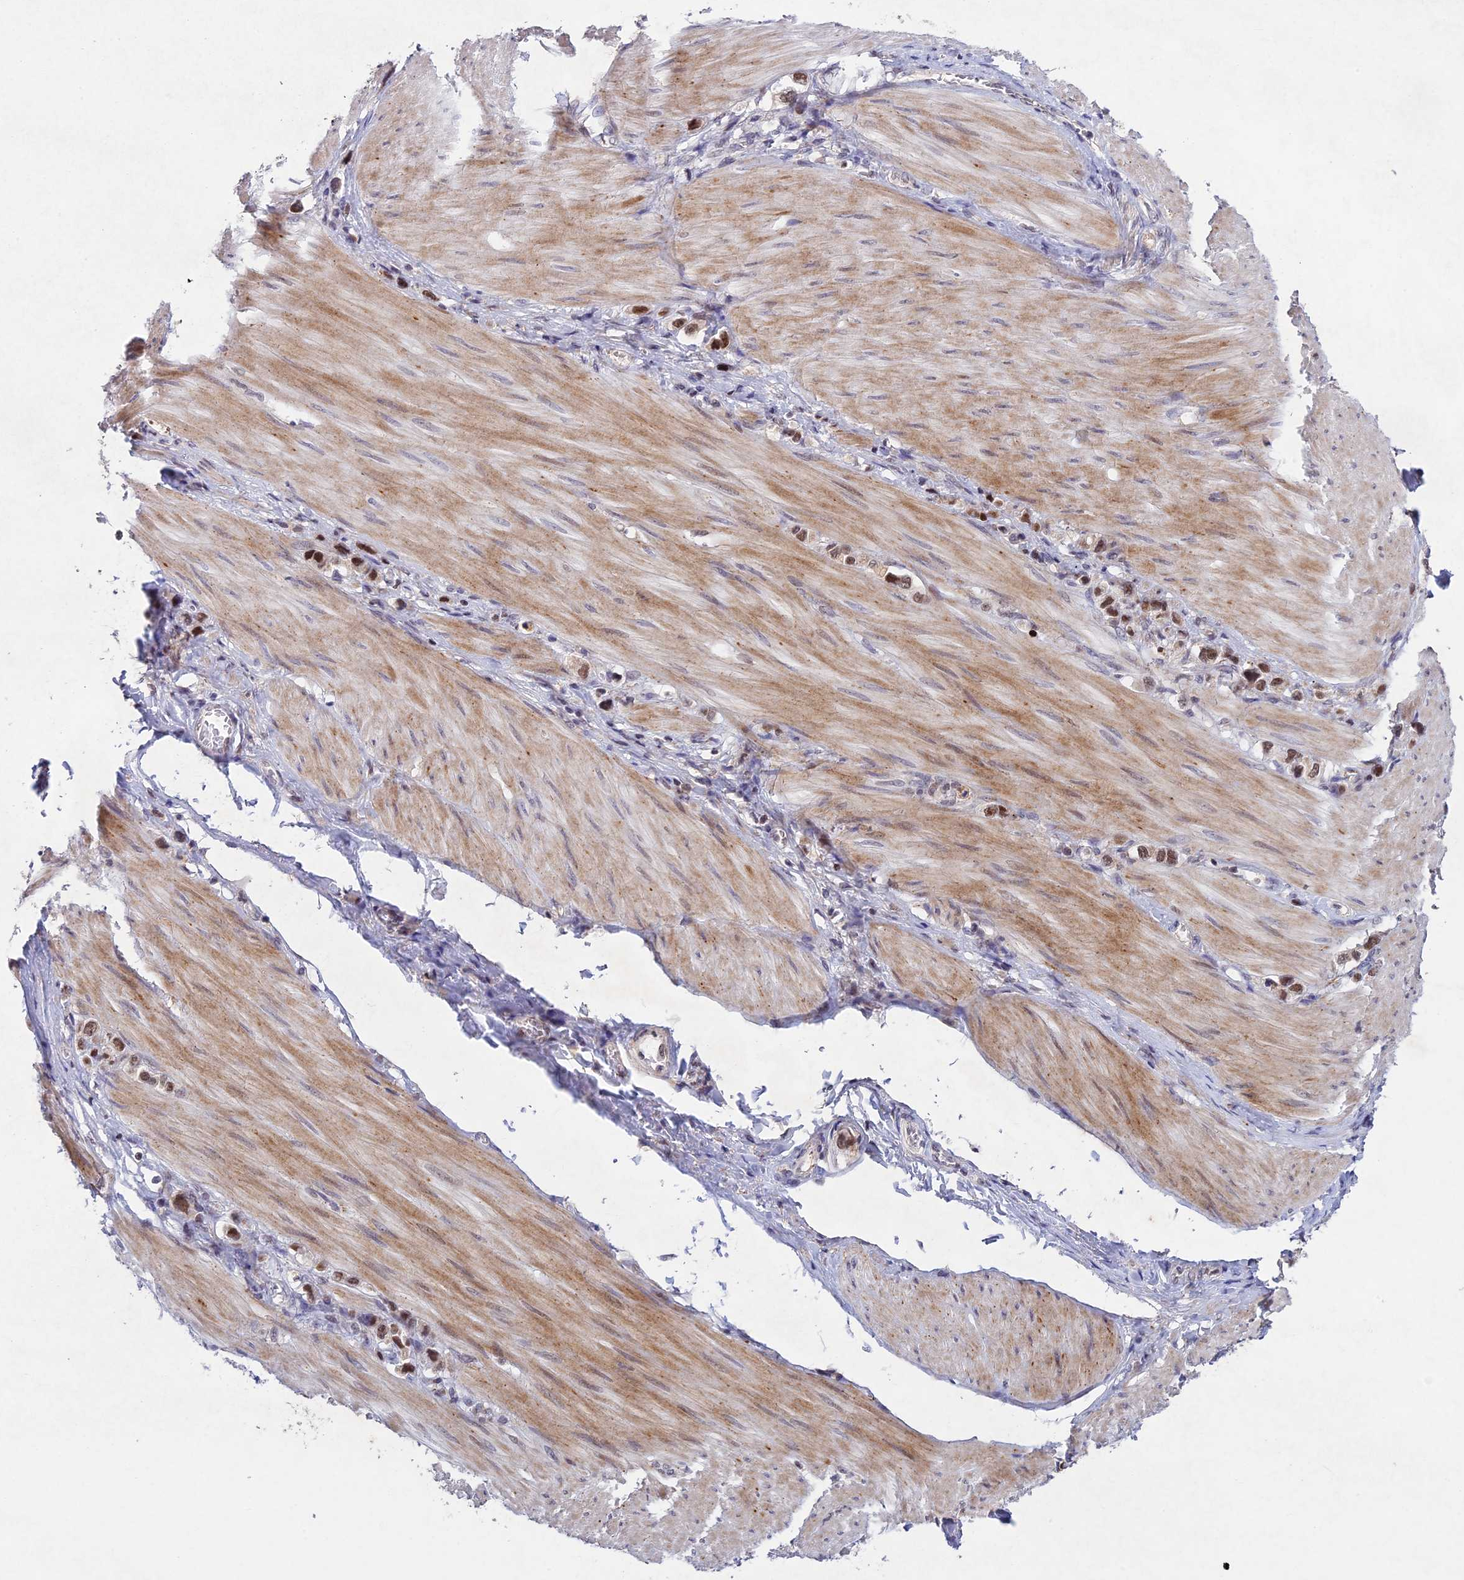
{"staining": {"intensity": "moderate", "quantity": ">75%", "location": "nuclear"}, "tissue": "stomach cancer", "cell_type": "Tumor cells", "image_type": "cancer", "snomed": [{"axis": "morphology", "description": "Adenocarcinoma, NOS"}, {"axis": "topography", "description": "Stomach"}], "caption": "Stomach cancer (adenocarcinoma) tissue reveals moderate nuclear expression in about >75% of tumor cells, visualized by immunohistochemistry.", "gene": "RAVER1", "patient": {"sex": "female", "age": 65}}